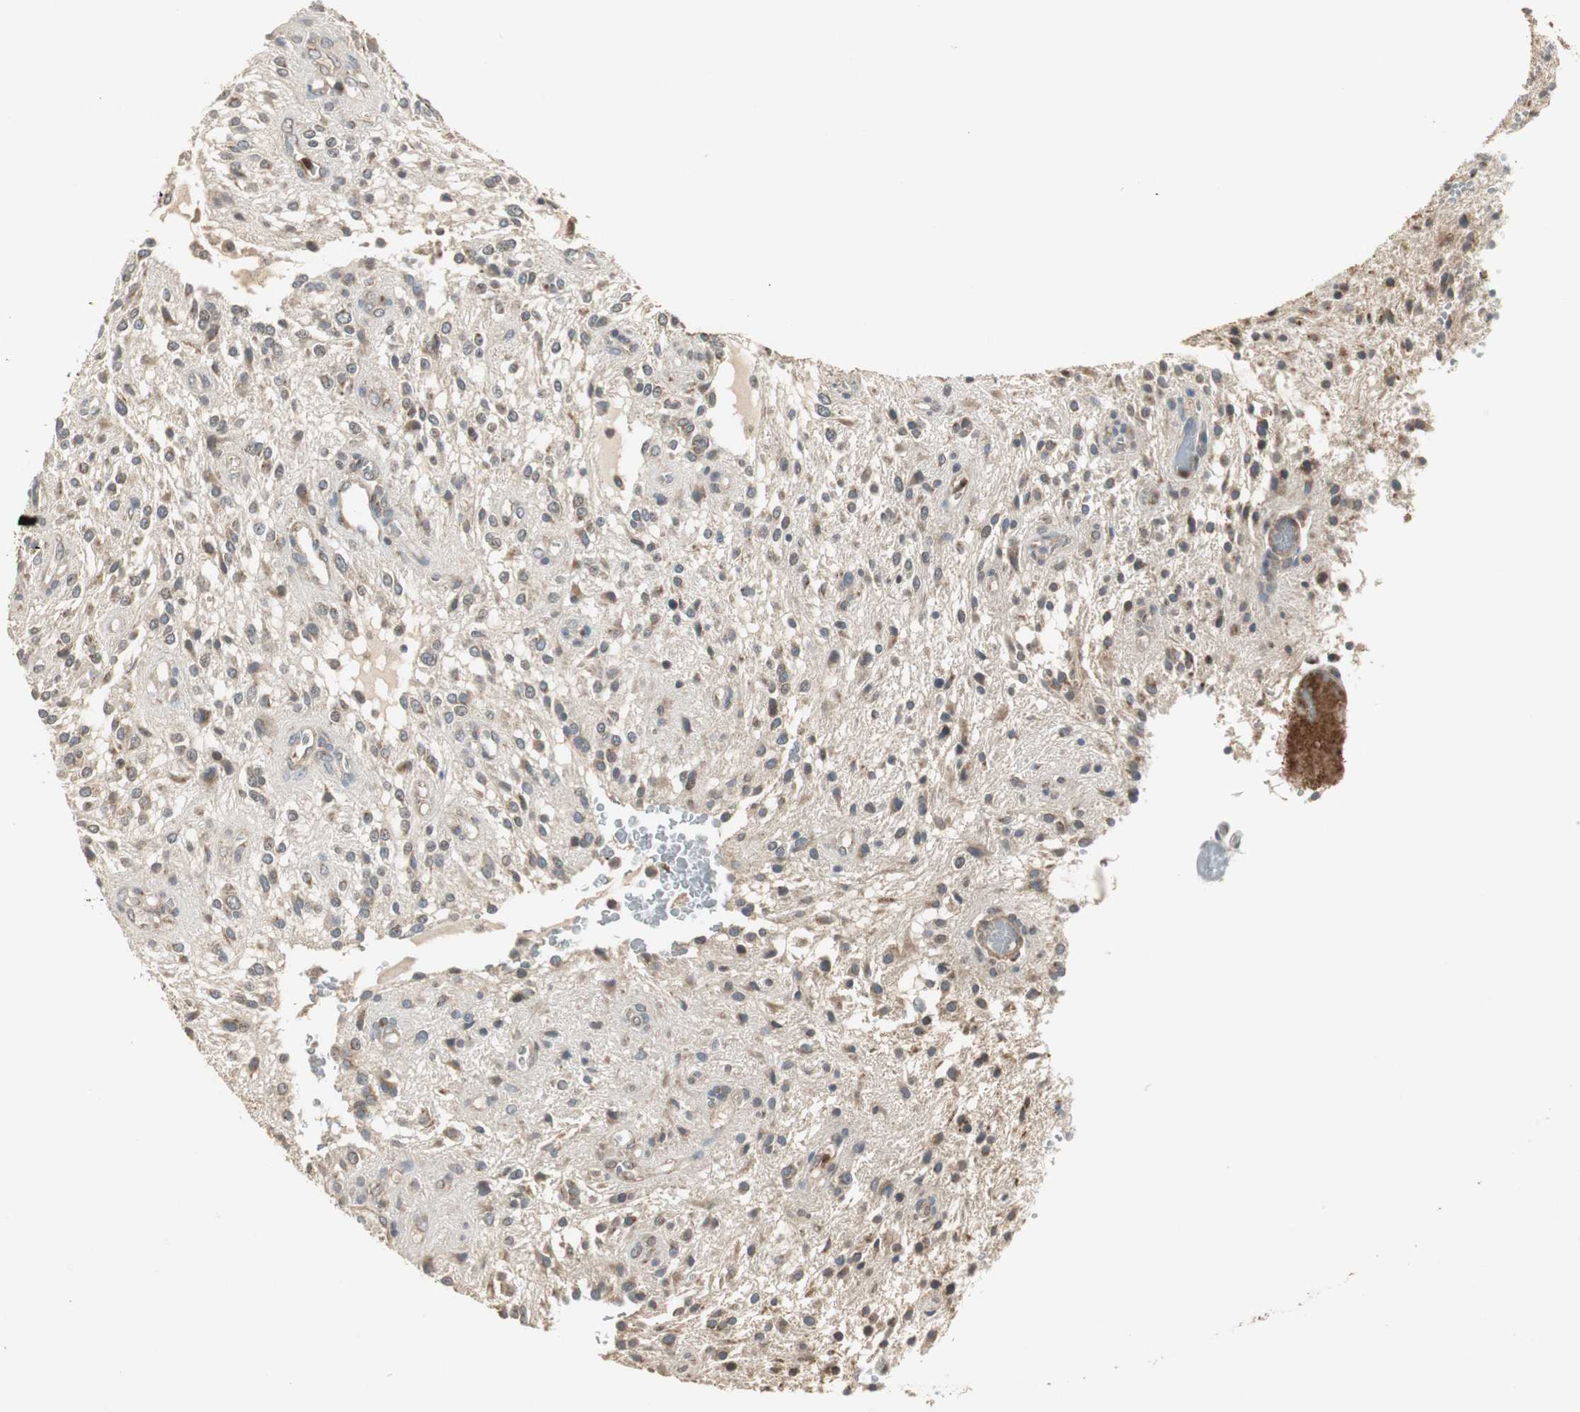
{"staining": {"intensity": "moderate", "quantity": "25%-75%", "location": "cytoplasmic/membranous"}, "tissue": "glioma", "cell_type": "Tumor cells", "image_type": "cancer", "snomed": [{"axis": "morphology", "description": "Glioma, malignant, NOS"}, {"axis": "topography", "description": "Cerebellum"}], "caption": "Immunohistochemical staining of malignant glioma reveals medium levels of moderate cytoplasmic/membranous protein staining in about 25%-75% of tumor cells.", "gene": "JTB", "patient": {"sex": "female", "age": 10}}